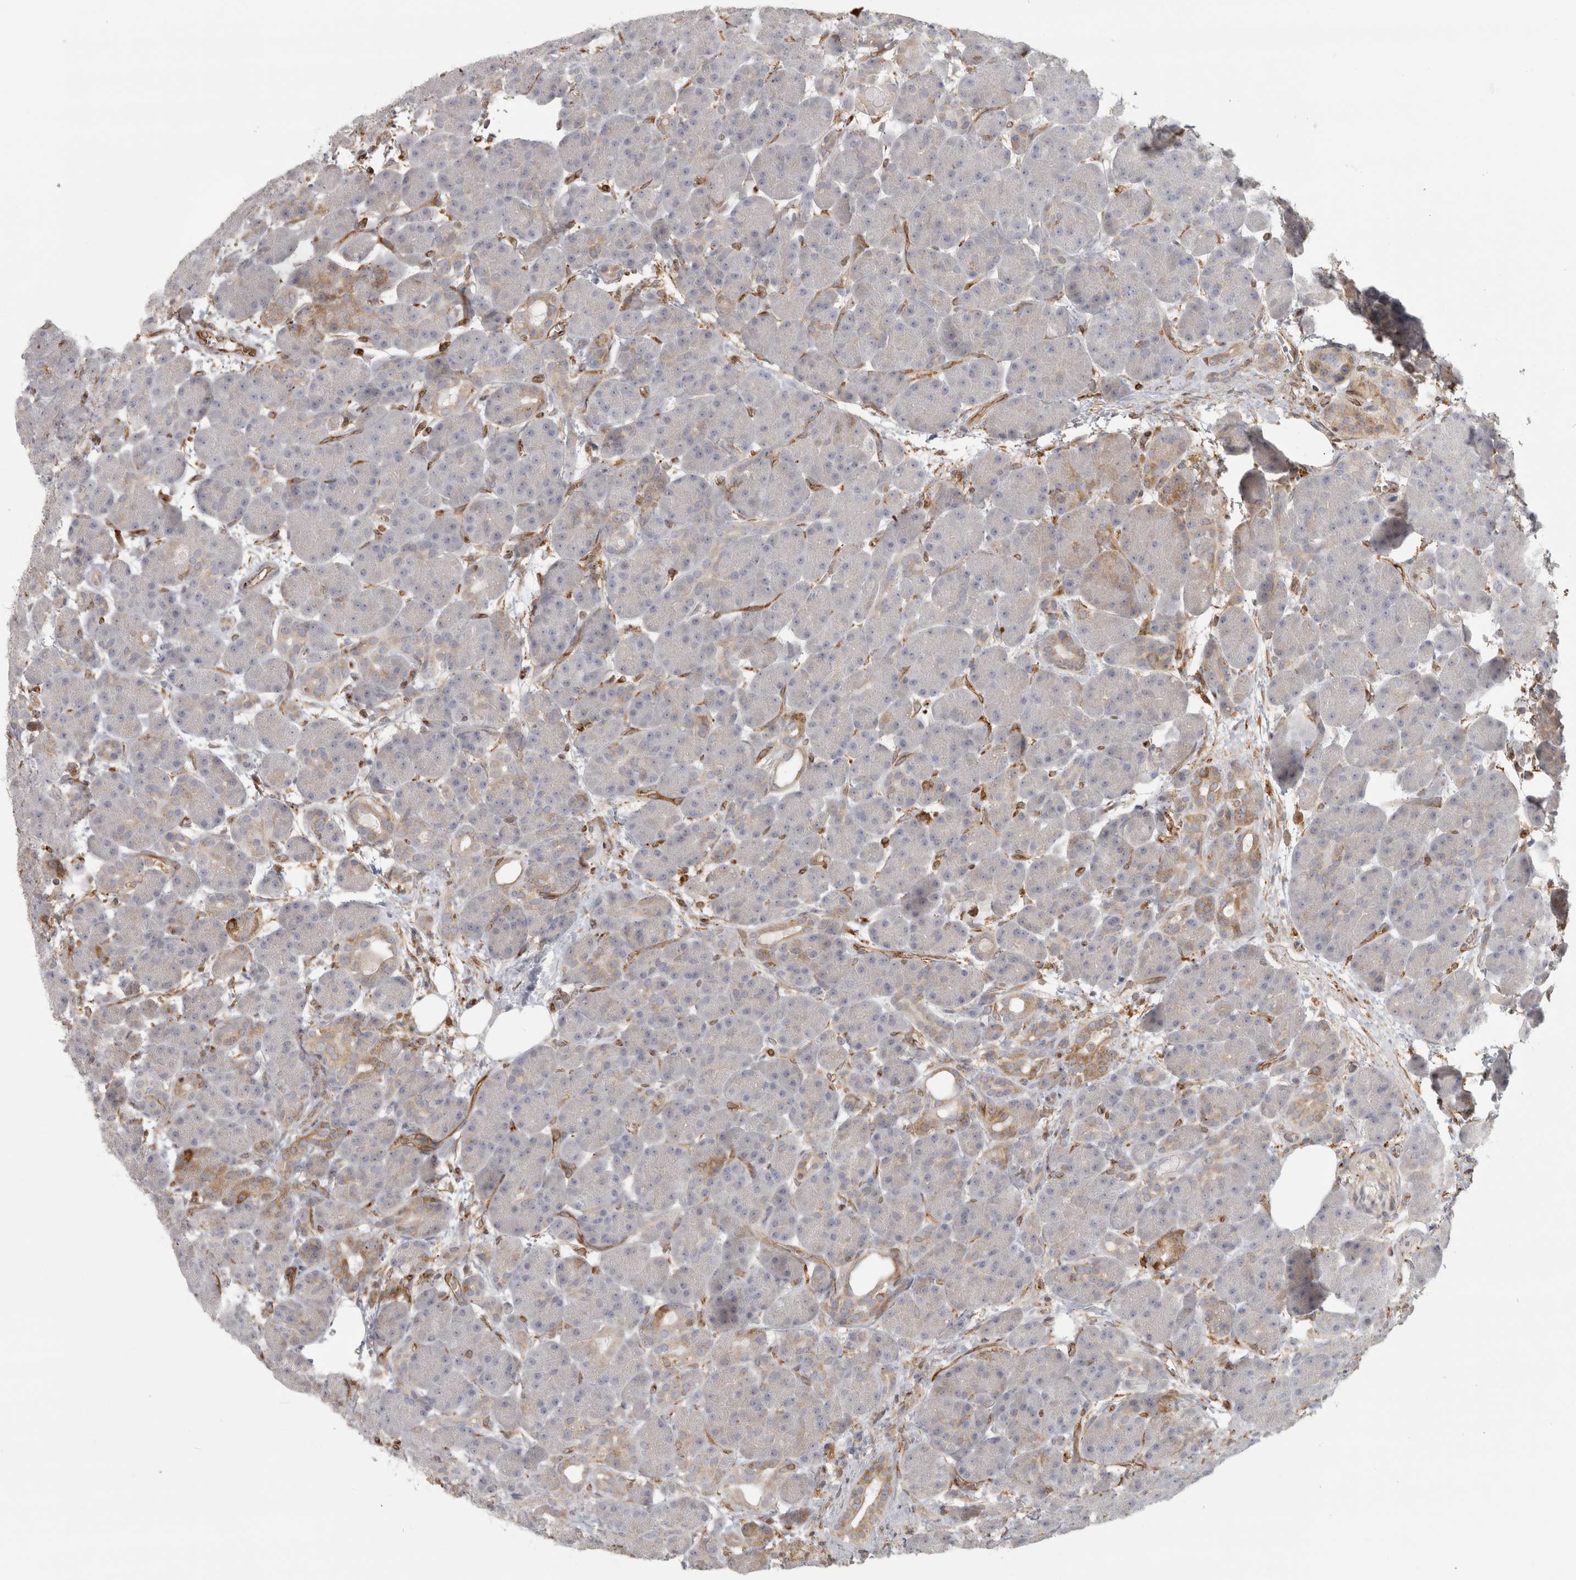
{"staining": {"intensity": "weak", "quantity": "<25%", "location": "cytoplasmic/membranous"}, "tissue": "pancreas", "cell_type": "Exocrine glandular cells", "image_type": "normal", "snomed": [{"axis": "morphology", "description": "Normal tissue, NOS"}, {"axis": "topography", "description": "Pancreas"}], "caption": "Unremarkable pancreas was stained to show a protein in brown. There is no significant staining in exocrine glandular cells. (DAB (3,3'-diaminobenzidine) immunohistochemistry visualized using brightfield microscopy, high magnification).", "gene": "HLA", "patient": {"sex": "male", "age": 63}}